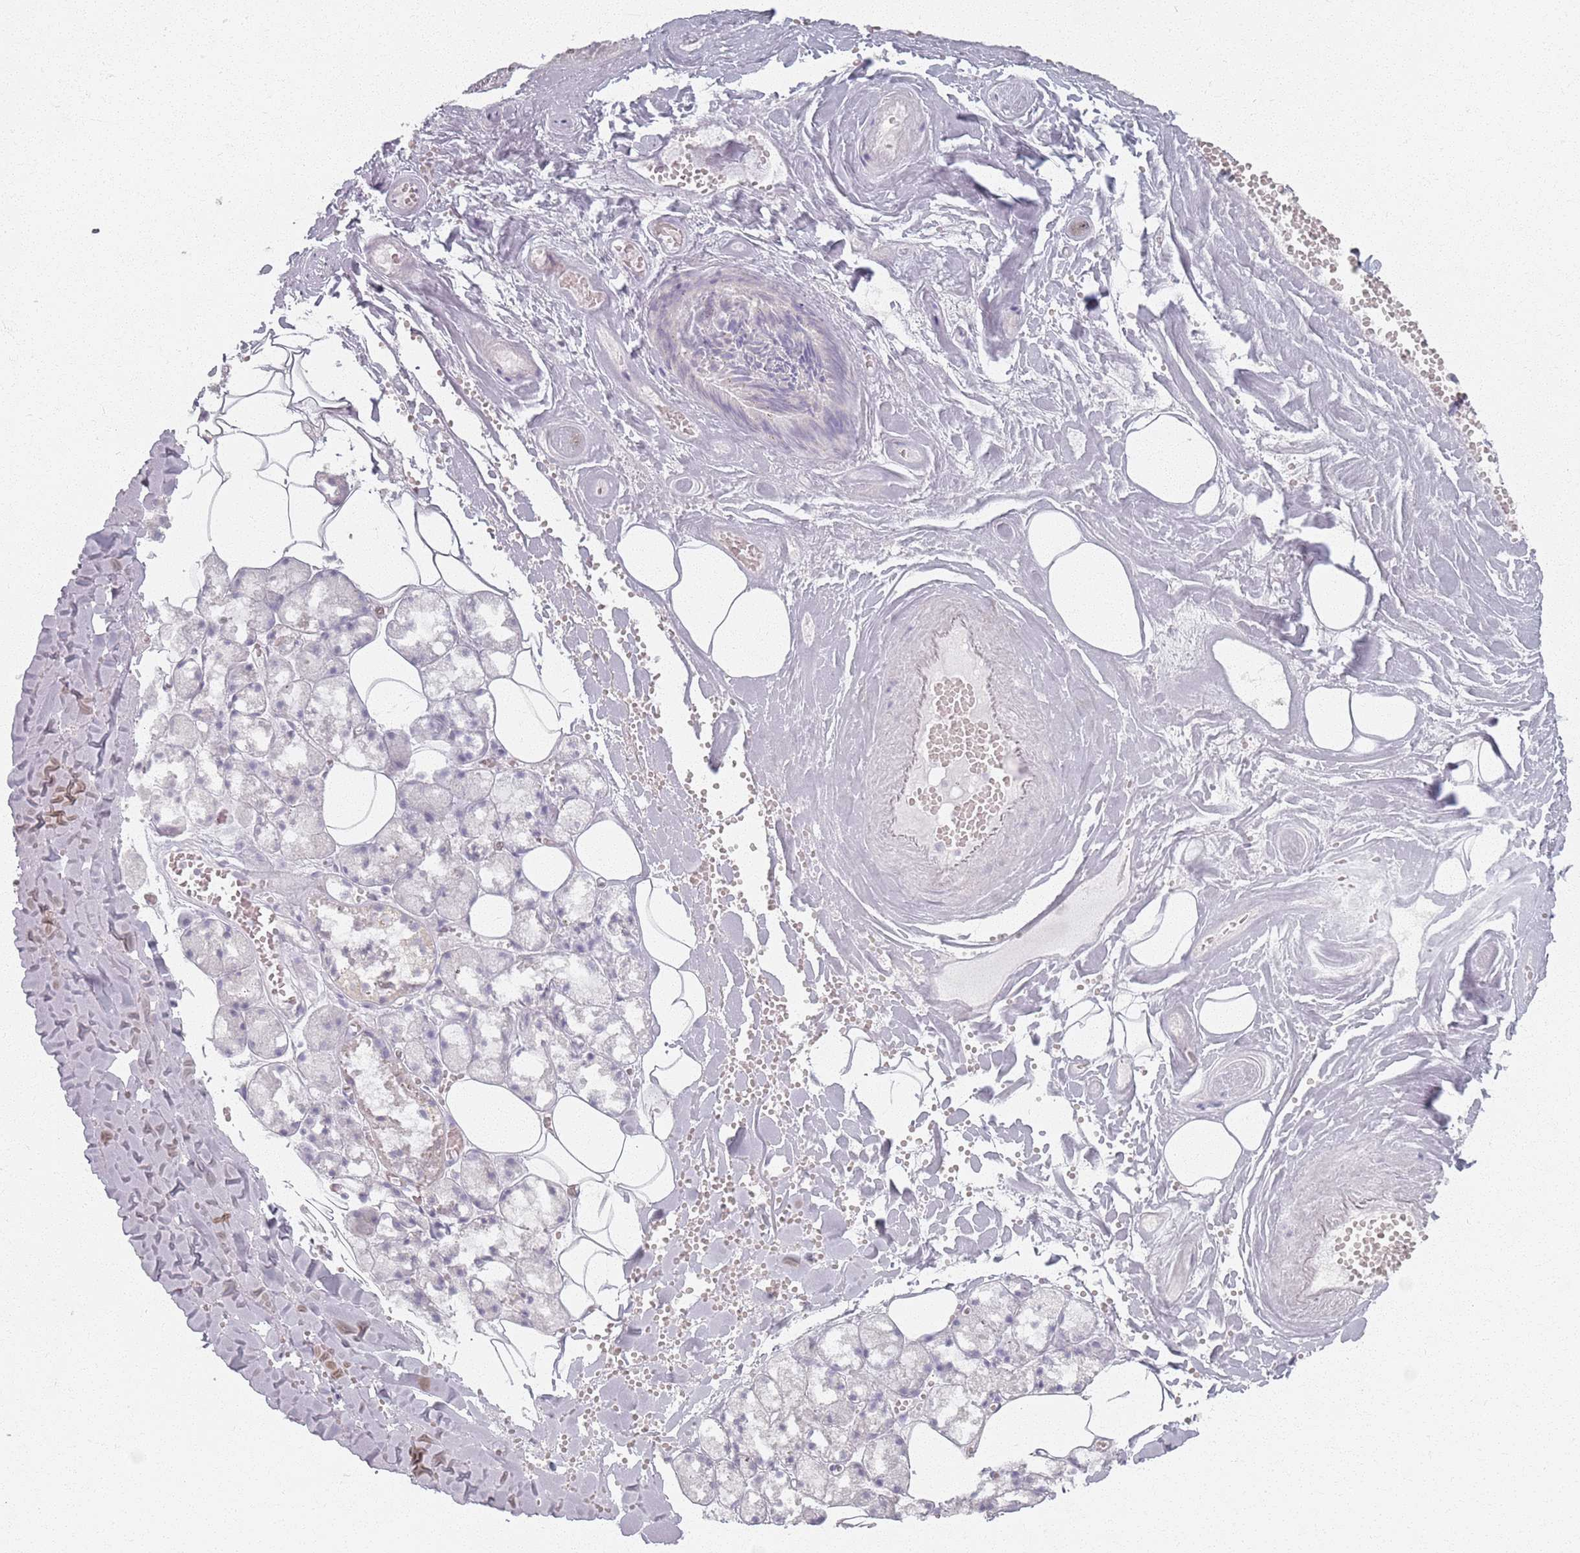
{"staining": {"intensity": "weak", "quantity": "<25%", "location": "cytoplasmic/membranous"}, "tissue": "salivary gland", "cell_type": "Glandular cells", "image_type": "normal", "snomed": [{"axis": "morphology", "description": "Normal tissue, NOS"}, {"axis": "topography", "description": "Salivary gland"}], "caption": "Immunohistochemistry histopathology image of benign salivary gland stained for a protein (brown), which demonstrates no positivity in glandular cells.", "gene": "PKD2L2", "patient": {"sex": "male", "age": 62}}